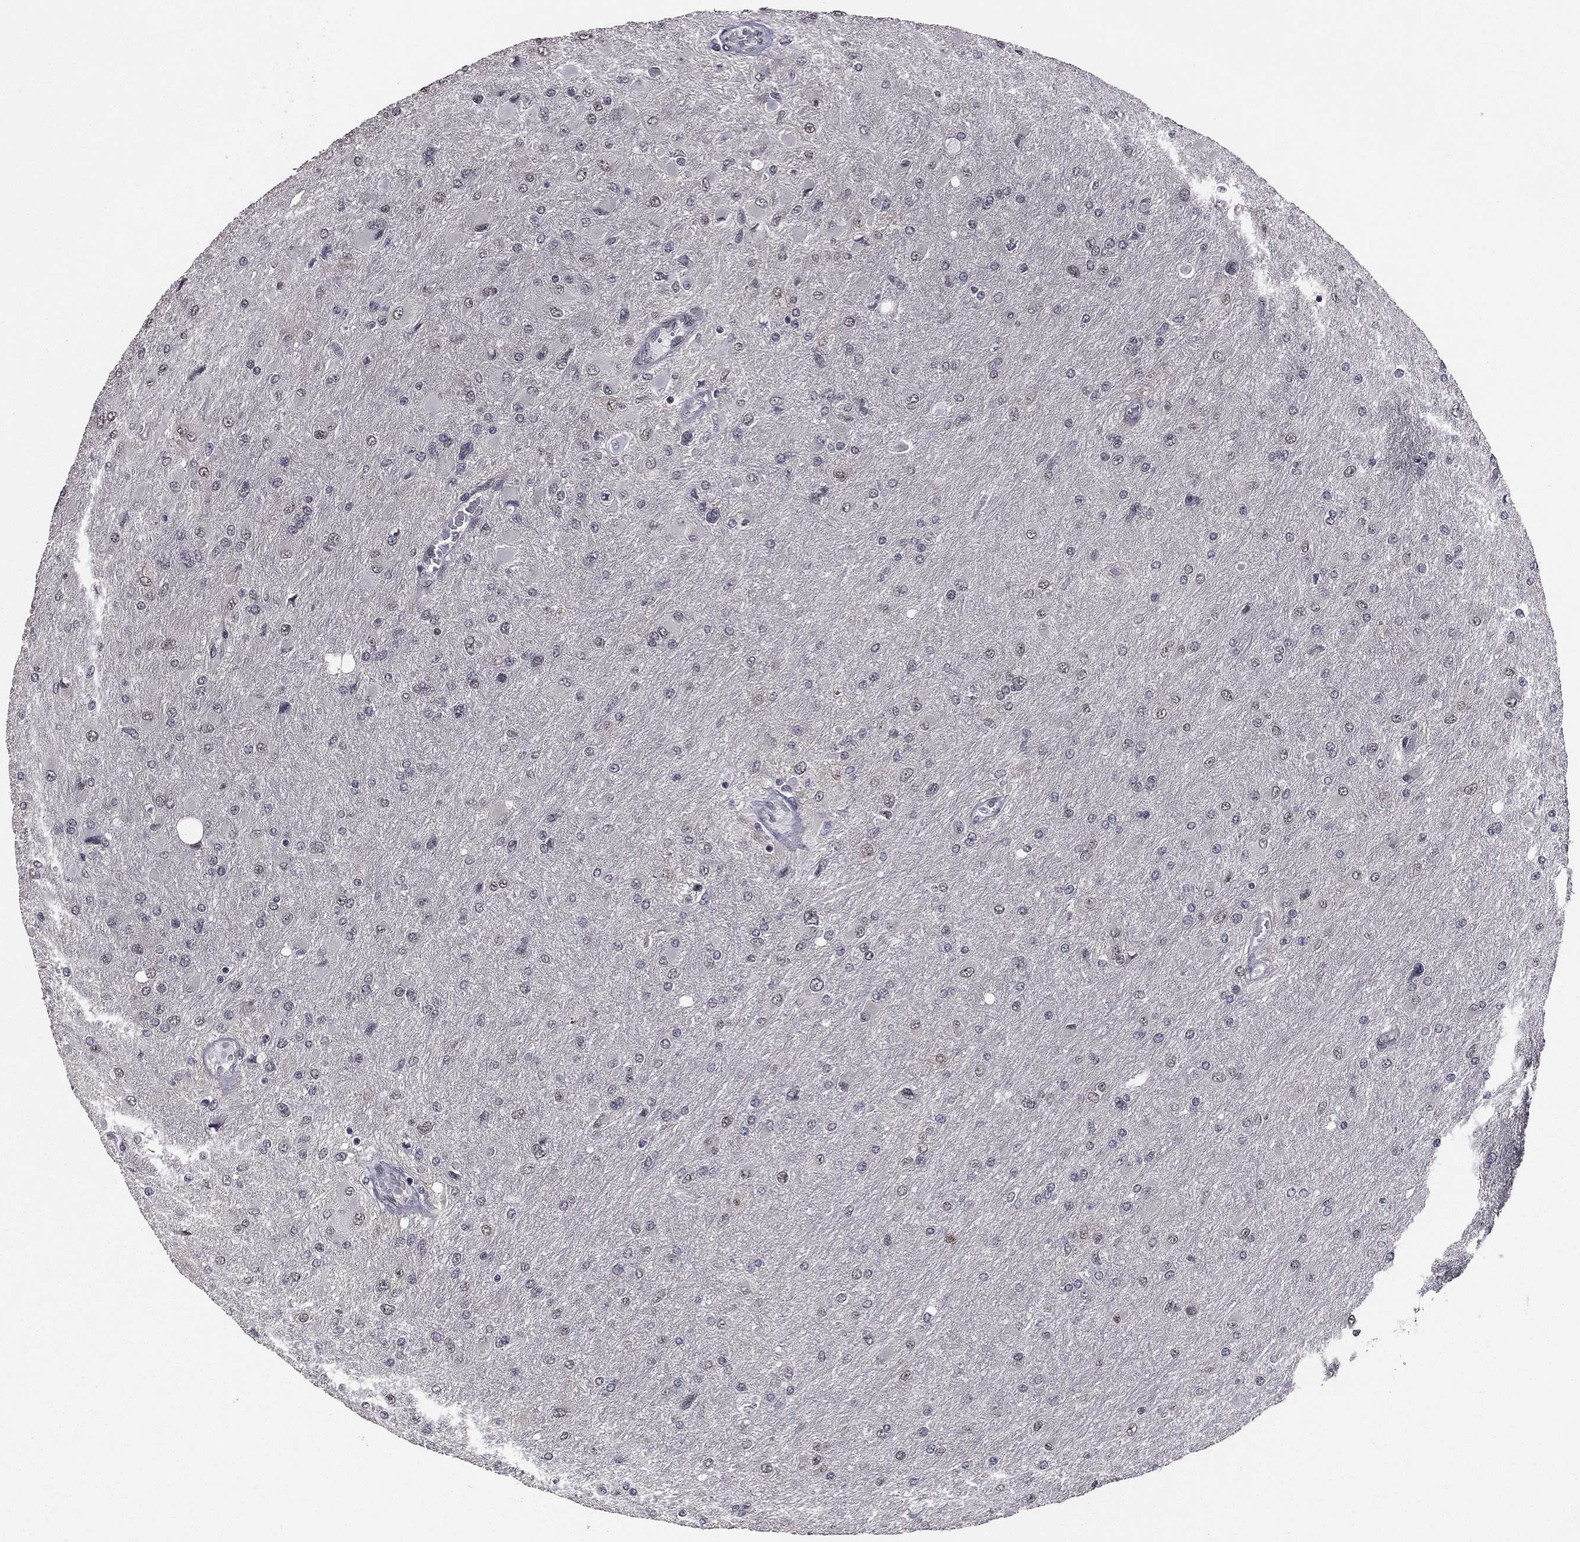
{"staining": {"intensity": "weak", "quantity": "25%-75%", "location": "nuclear"}, "tissue": "glioma", "cell_type": "Tumor cells", "image_type": "cancer", "snomed": [{"axis": "morphology", "description": "Glioma, malignant, High grade"}, {"axis": "topography", "description": "Cerebral cortex"}], "caption": "Glioma tissue displays weak nuclear staining in about 25%-75% of tumor cells, visualized by immunohistochemistry.", "gene": "RARB", "patient": {"sex": "female", "age": 36}}